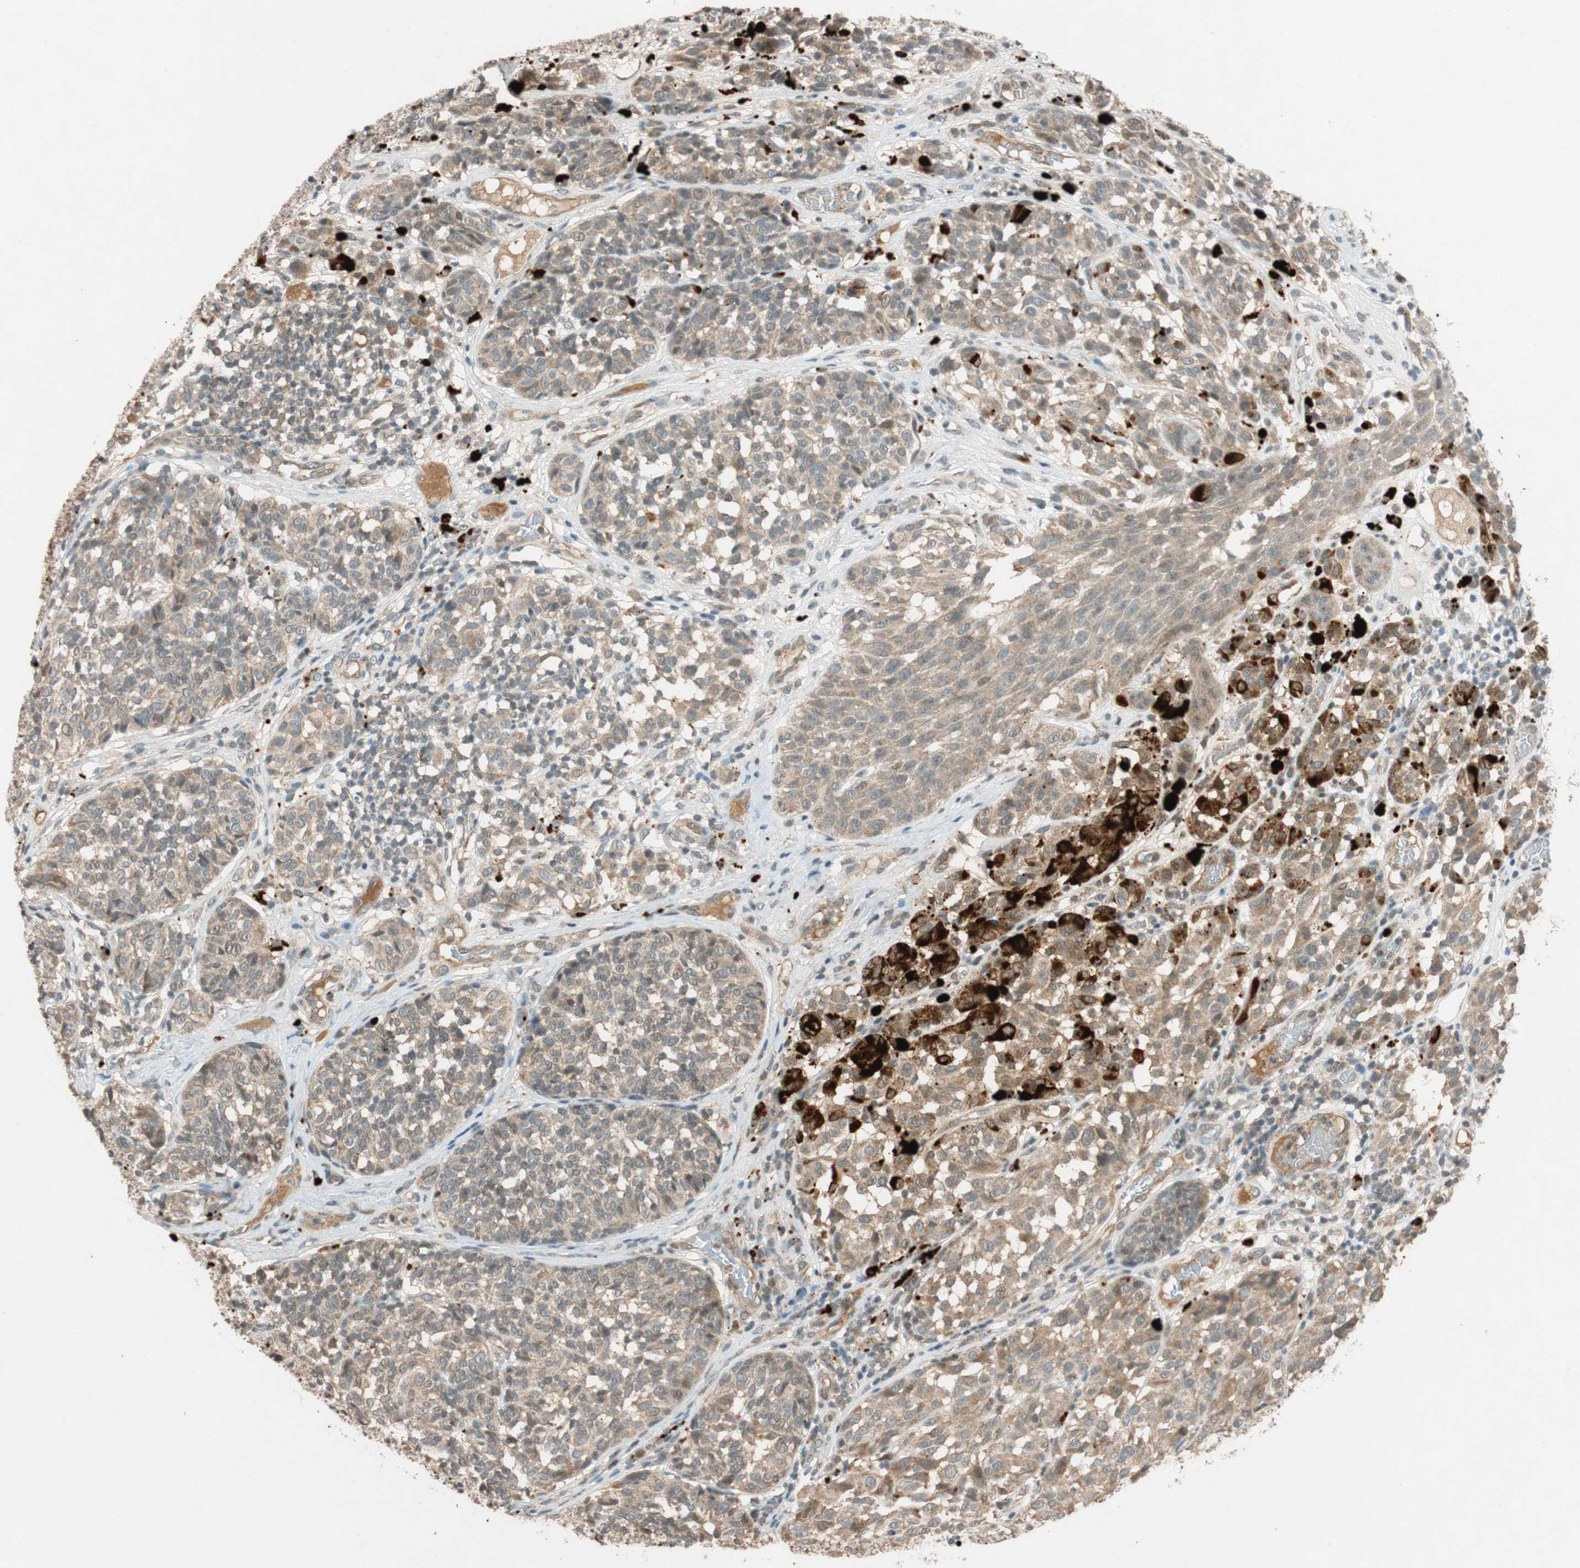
{"staining": {"intensity": "weak", "quantity": ">75%", "location": "cytoplasmic/membranous"}, "tissue": "melanoma", "cell_type": "Tumor cells", "image_type": "cancer", "snomed": [{"axis": "morphology", "description": "Malignant melanoma, NOS"}, {"axis": "topography", "description": "Skin"}], "caption": "Approximately >75% of tumor cells in human melanoma exhibit weak cytoplasmic/membranous protein staining as visualized by brown immunohistochemical staining.", "gene": "GLB1", "patient": {"sex": "female", "age": 46}}